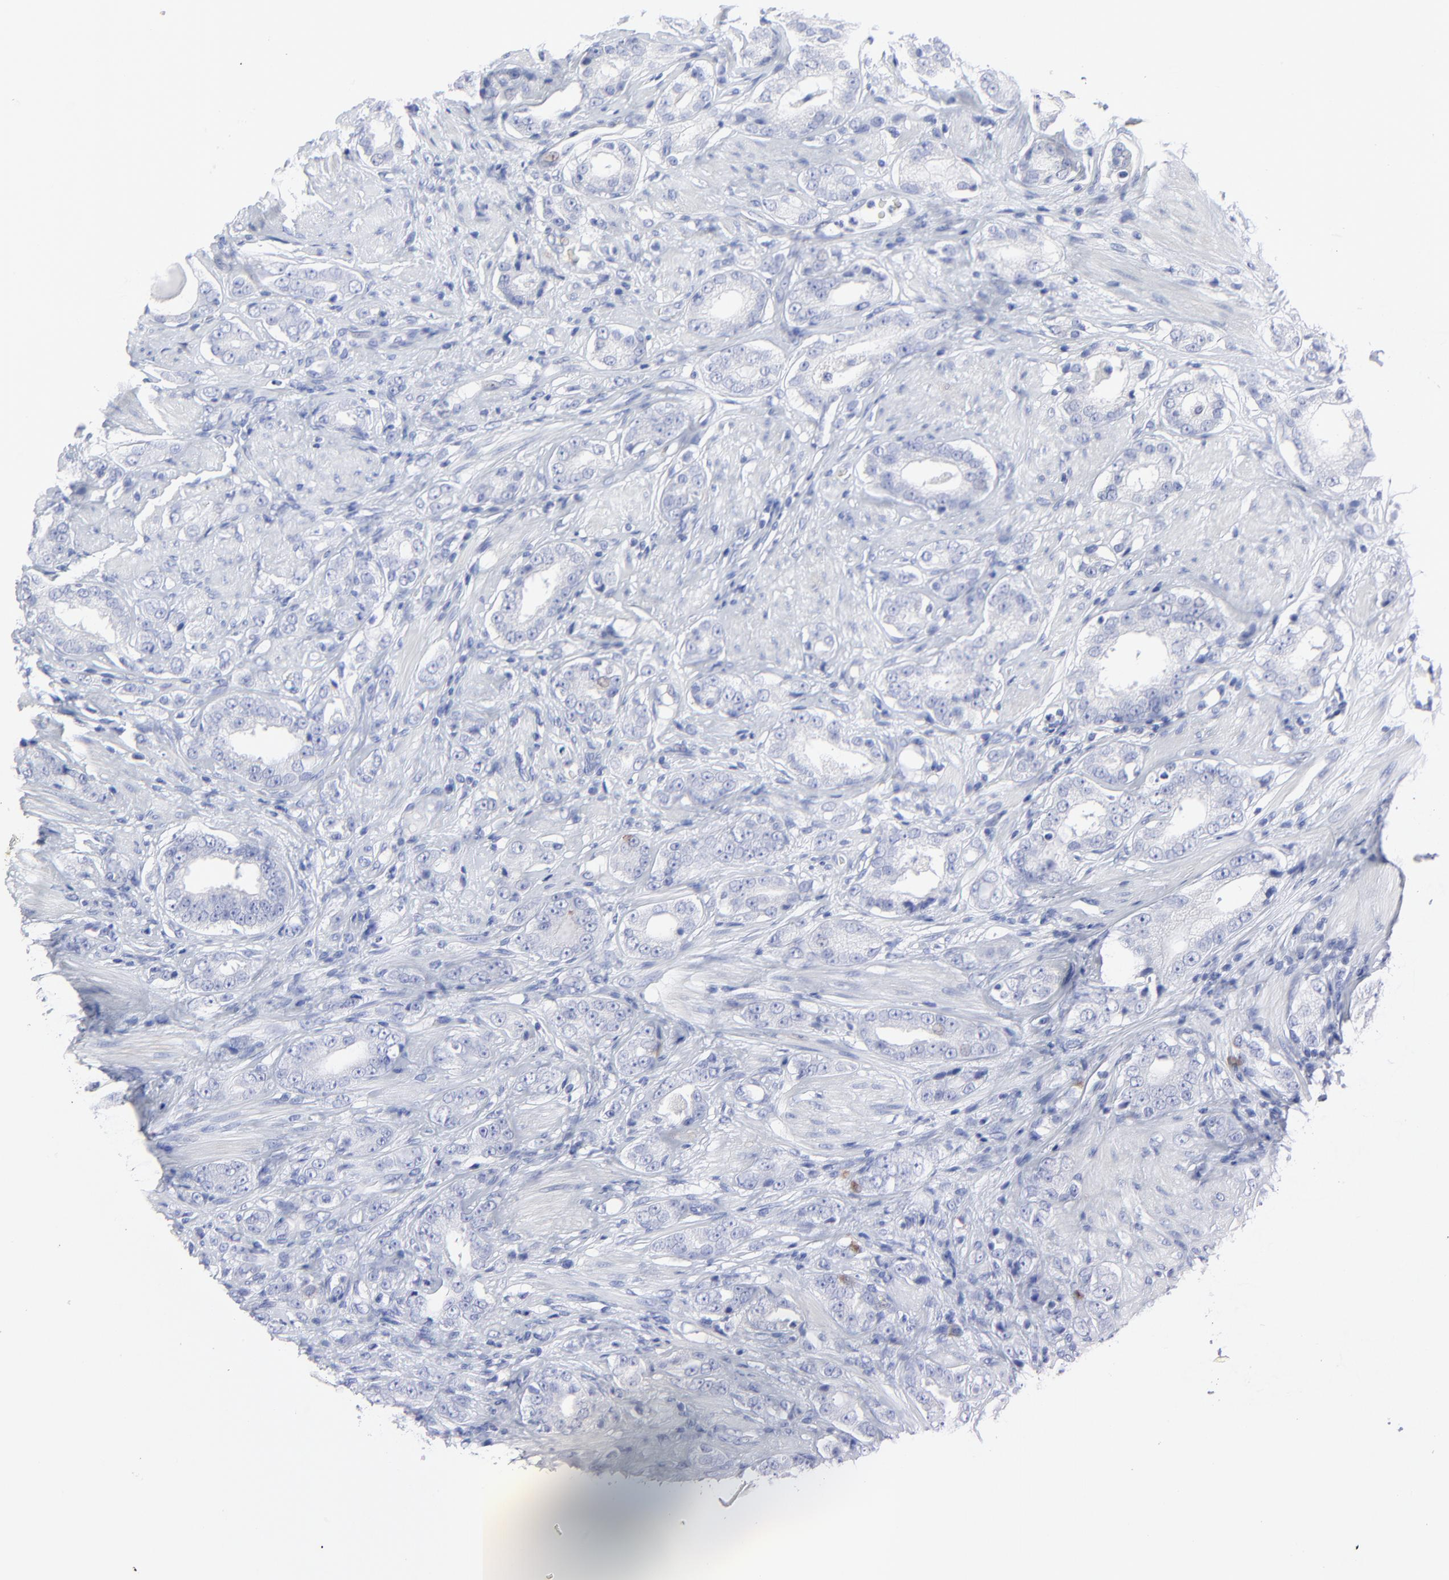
{"staining": {"intensity": "negative", "quantity": "none", "location": "none"}, "tissue": "prostate cancer", "cell_type": "Tumor cells", "image_type": "cancer", "snomed": [{"axis": "morphology", "description": "Adenocarcinoma, Medium grade"}, {"axis": "topography", "description": "Prostate"}], "caption": "Tumor cells are negative for protein expression in human prostate cancer (adenocarcinoma (medium-grade)).", "gene": "PSD3", "patient": {"sex": "male", "age": 53}}